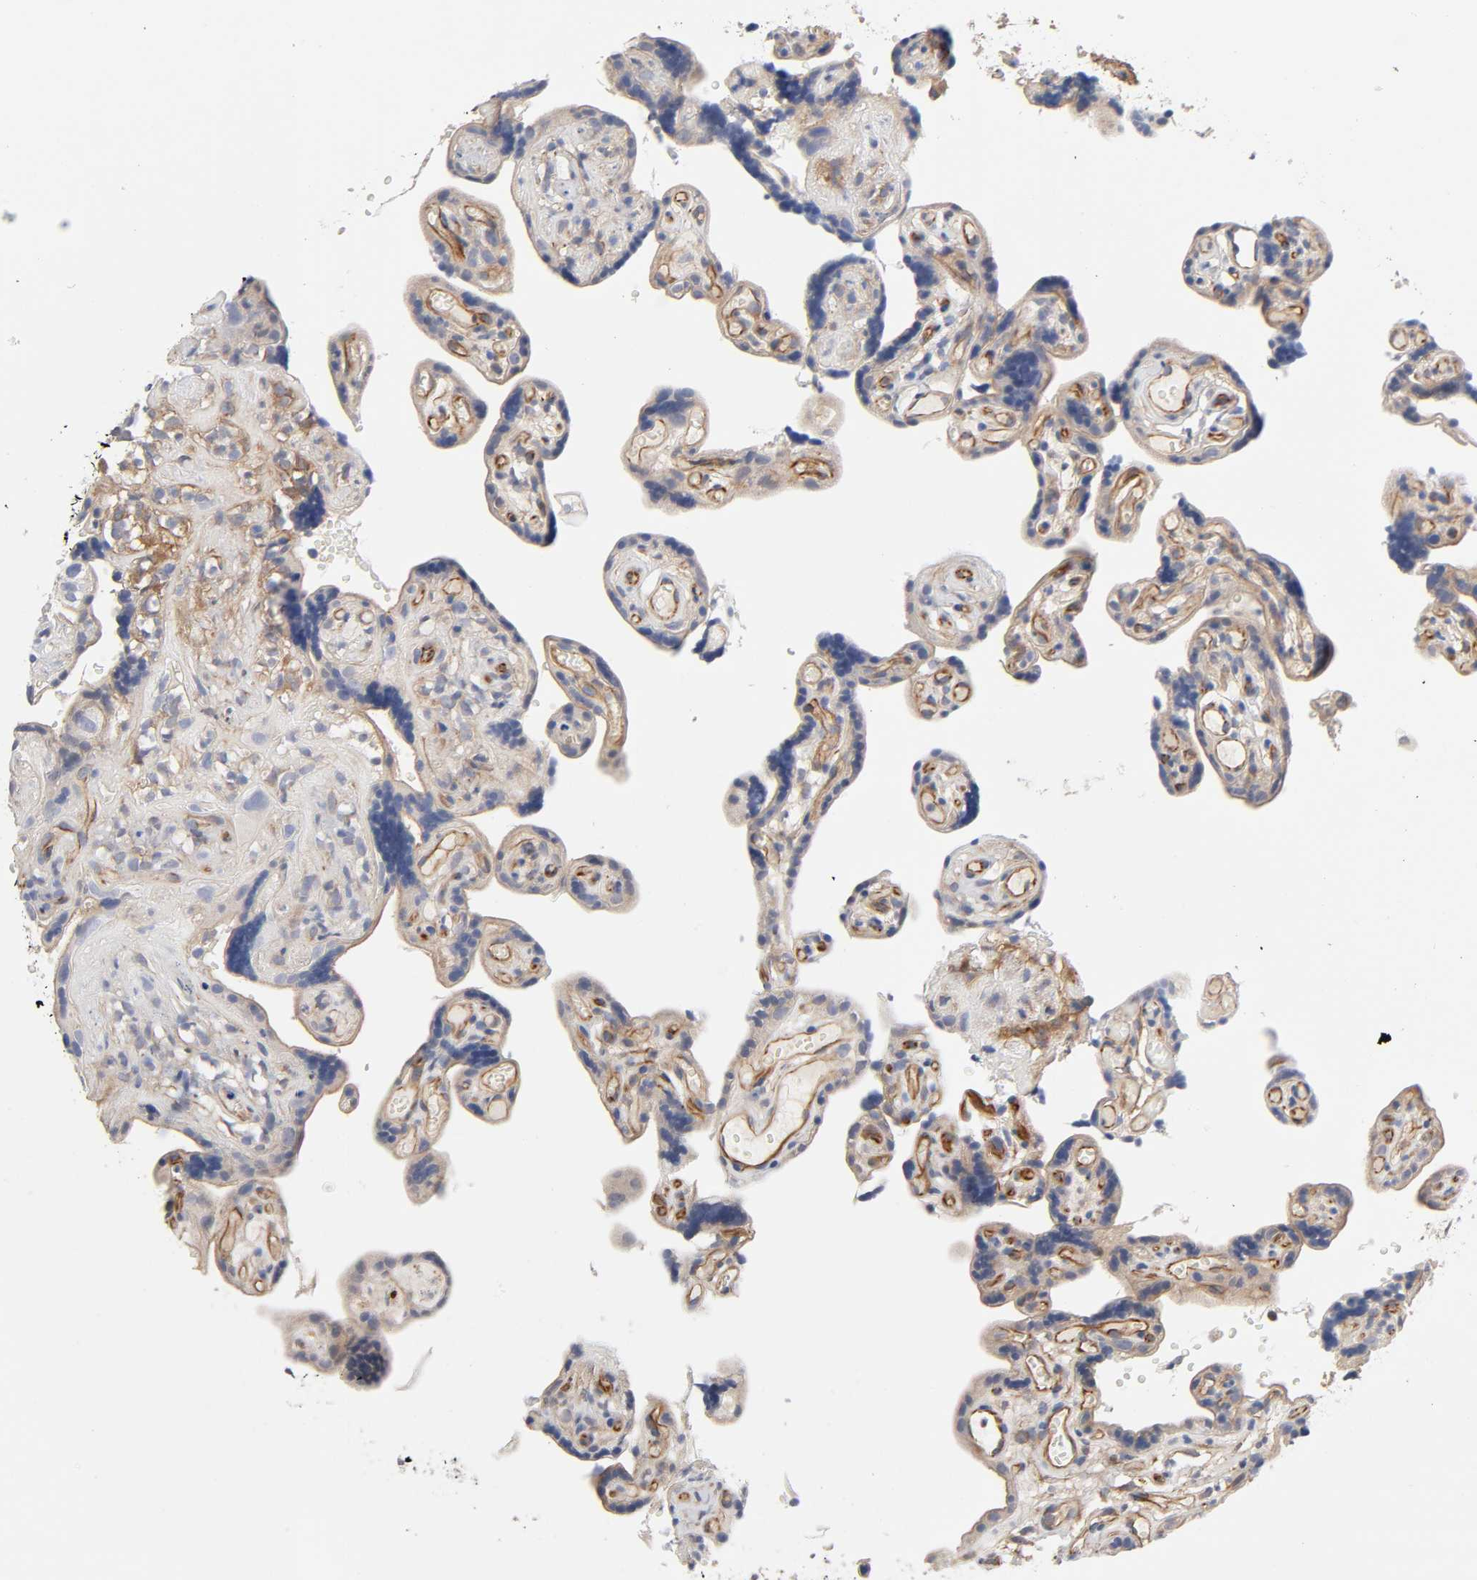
{"staining": {"intensity": "weak", "quantity": "25%-75%", "location": "cytoplasmic/membranous"}, "tissue": "placenta", "cell_type": "Trophoblastic cells", "image_type": "normal", "snomed": [{"axis": "morphology", "description": "Normal tissue, NOS"}, {"axis": "topography", "description": "Placenta"}], "caption": "DAB (3,3'-diaminobenzidine) immunohistochemical staining of unremarkable placenta shows weak cytoplasmic/membranous protein expression in about 25%-75% of trophoblastic cells.", "gene": "RAB13", "patient": {"sex": "female", "age": 30}}